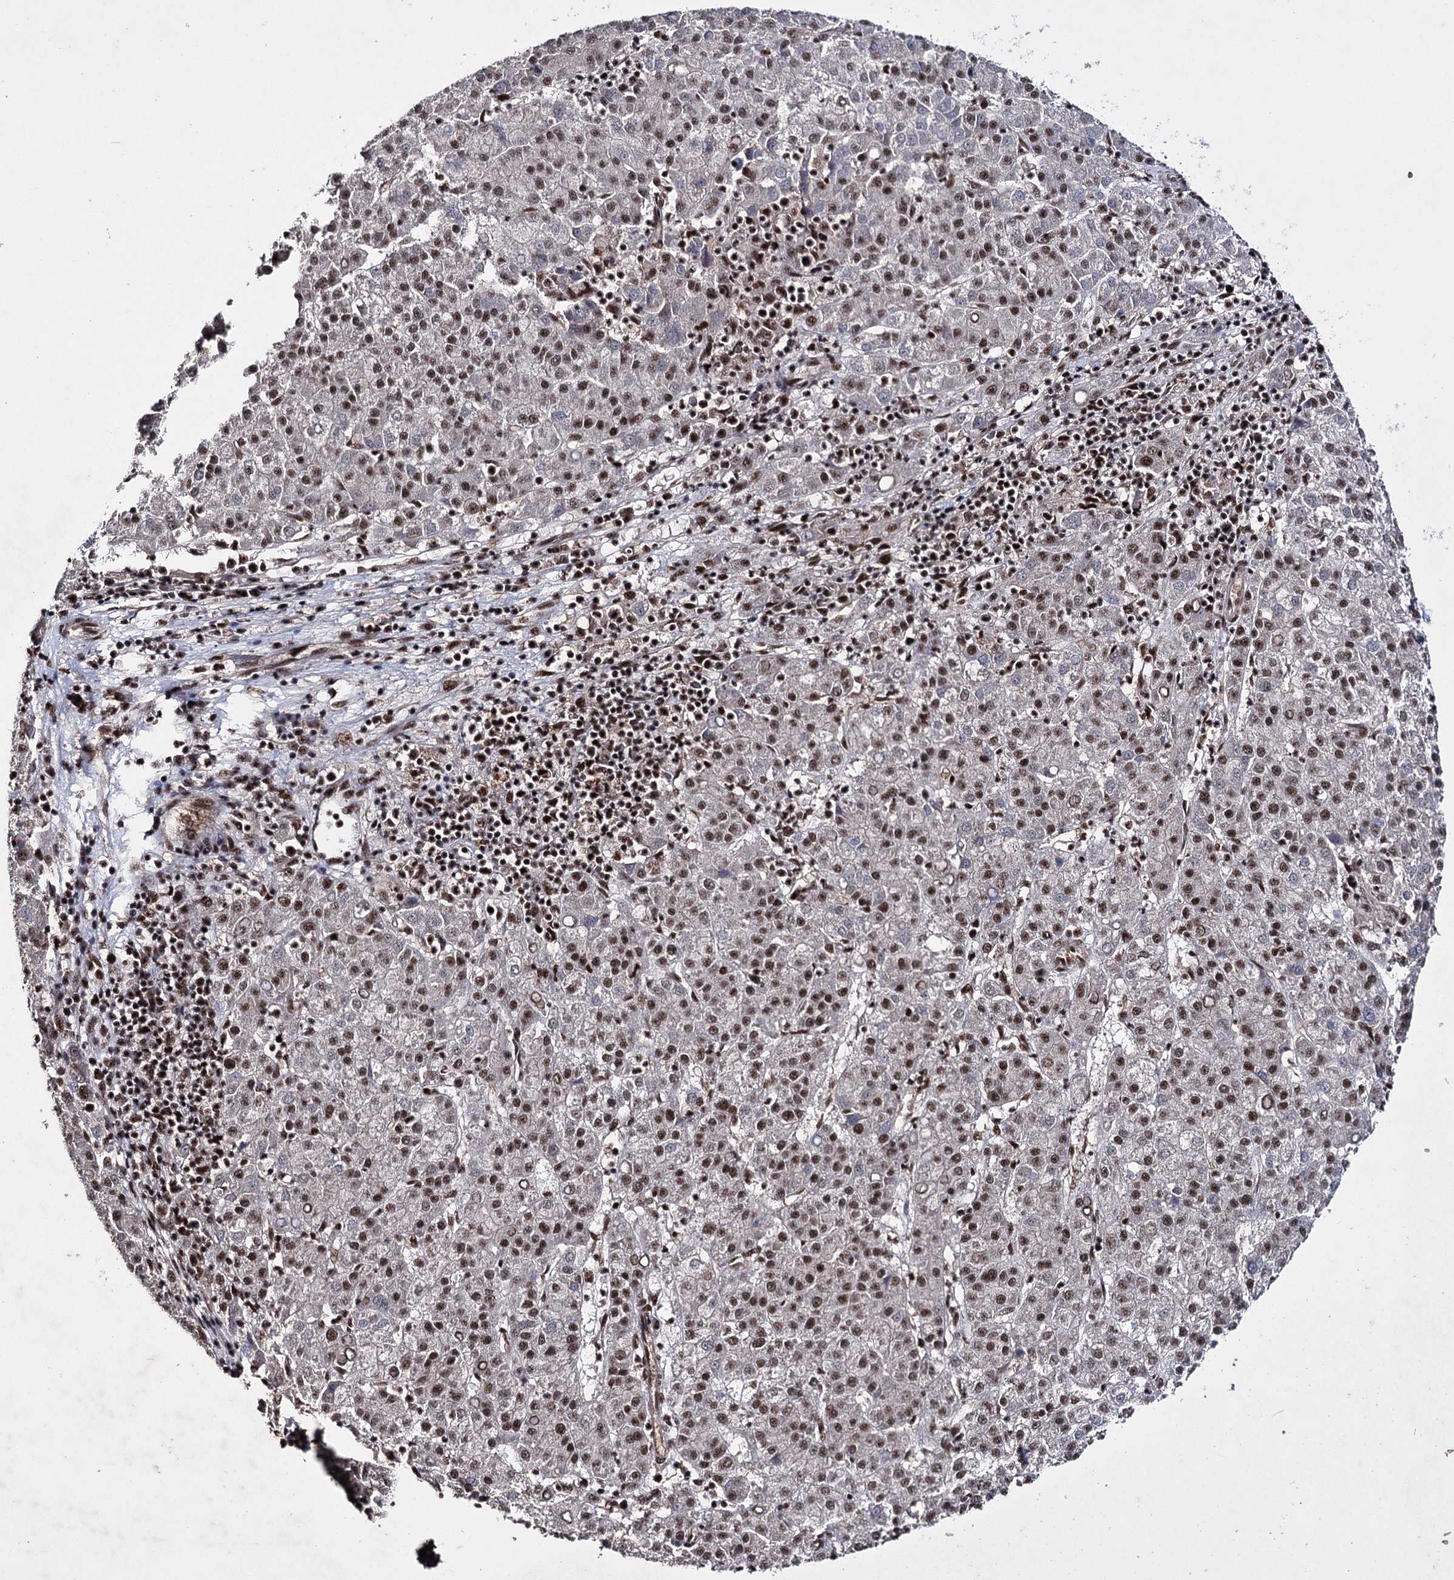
{"staining": {"intensity": "moderate", "quantity": ">75%", "location": "nuclear"}, "tissue": "liver cancer", "cell_type": "Tumor cells", "image_type": "cancer", "snomed": [{"axis": "morphology", "description": "Carcinoma, Hepatocellular, NOS"}, {"axis": "topography", "description": "Liver"}], "caption": "Protein staining of liver cancer (hepatocellular carcinoma) tissue demonstrates moderate nuclear positivity in about >75% of tumor cells. (DAB = brown stain, brightfield microscopy at high magnification).", "gene": "PRPF40A", "patient": {"sex": "female", "age": 58}}